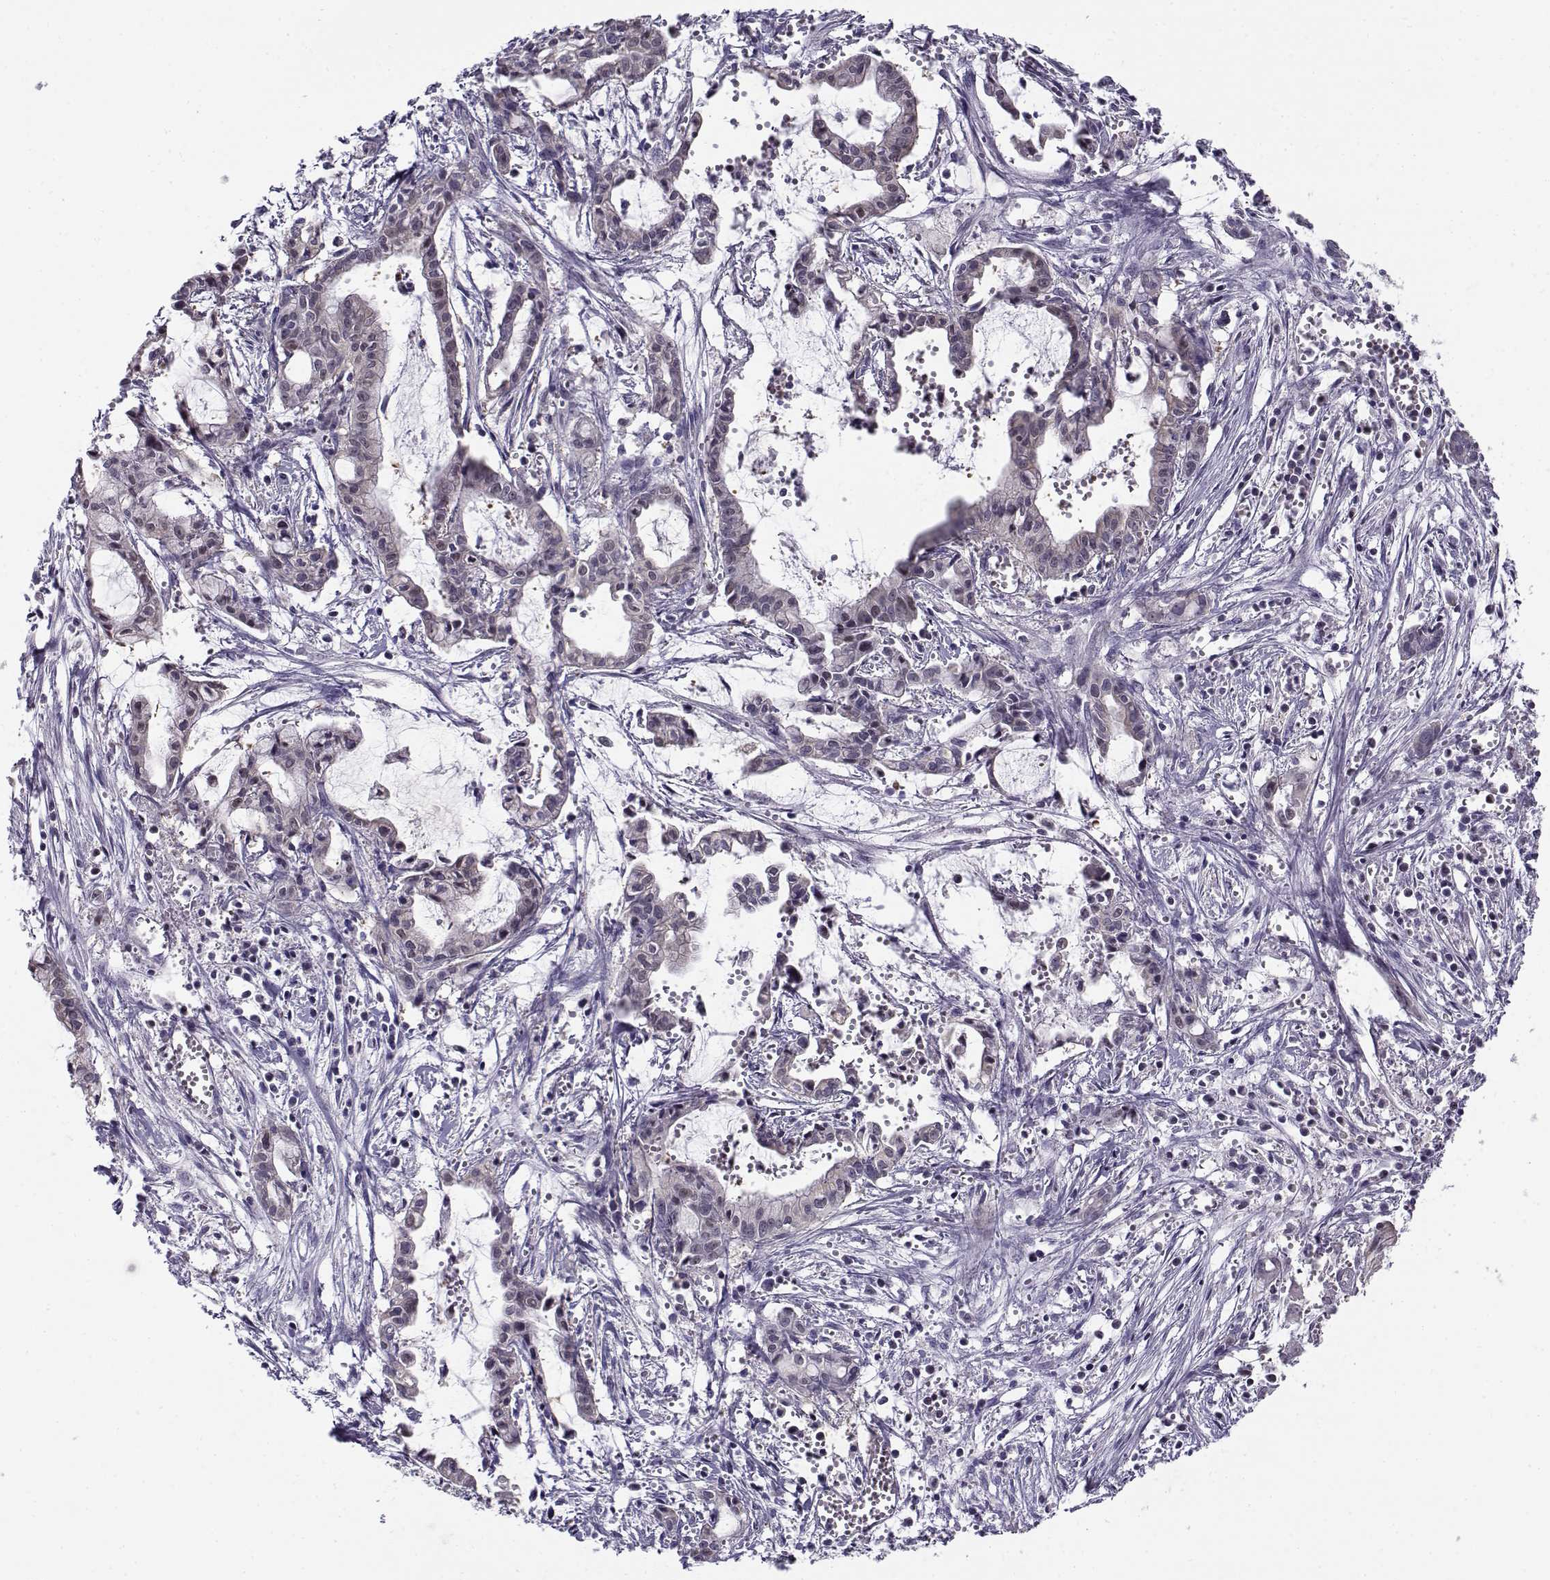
{"staining": {"intensity": "negative", "quantity": "none", "location": "none"}, "tissue": "pancreatic cancer", "cell_type": "Tumor cells", "image_type": "cancer", "snomed": [{"axis": "morphology", "description": "Adenocarcinoma, NOS"}, {"axis": "topography", "description": "Pancreas"}], "caption": "Photomicrograph shows no significant protein expression in tumor cells of pancreatic adenocarcinoma.", "gene": "FEZF1", "patient": {"sex": "male", "age": 48}}